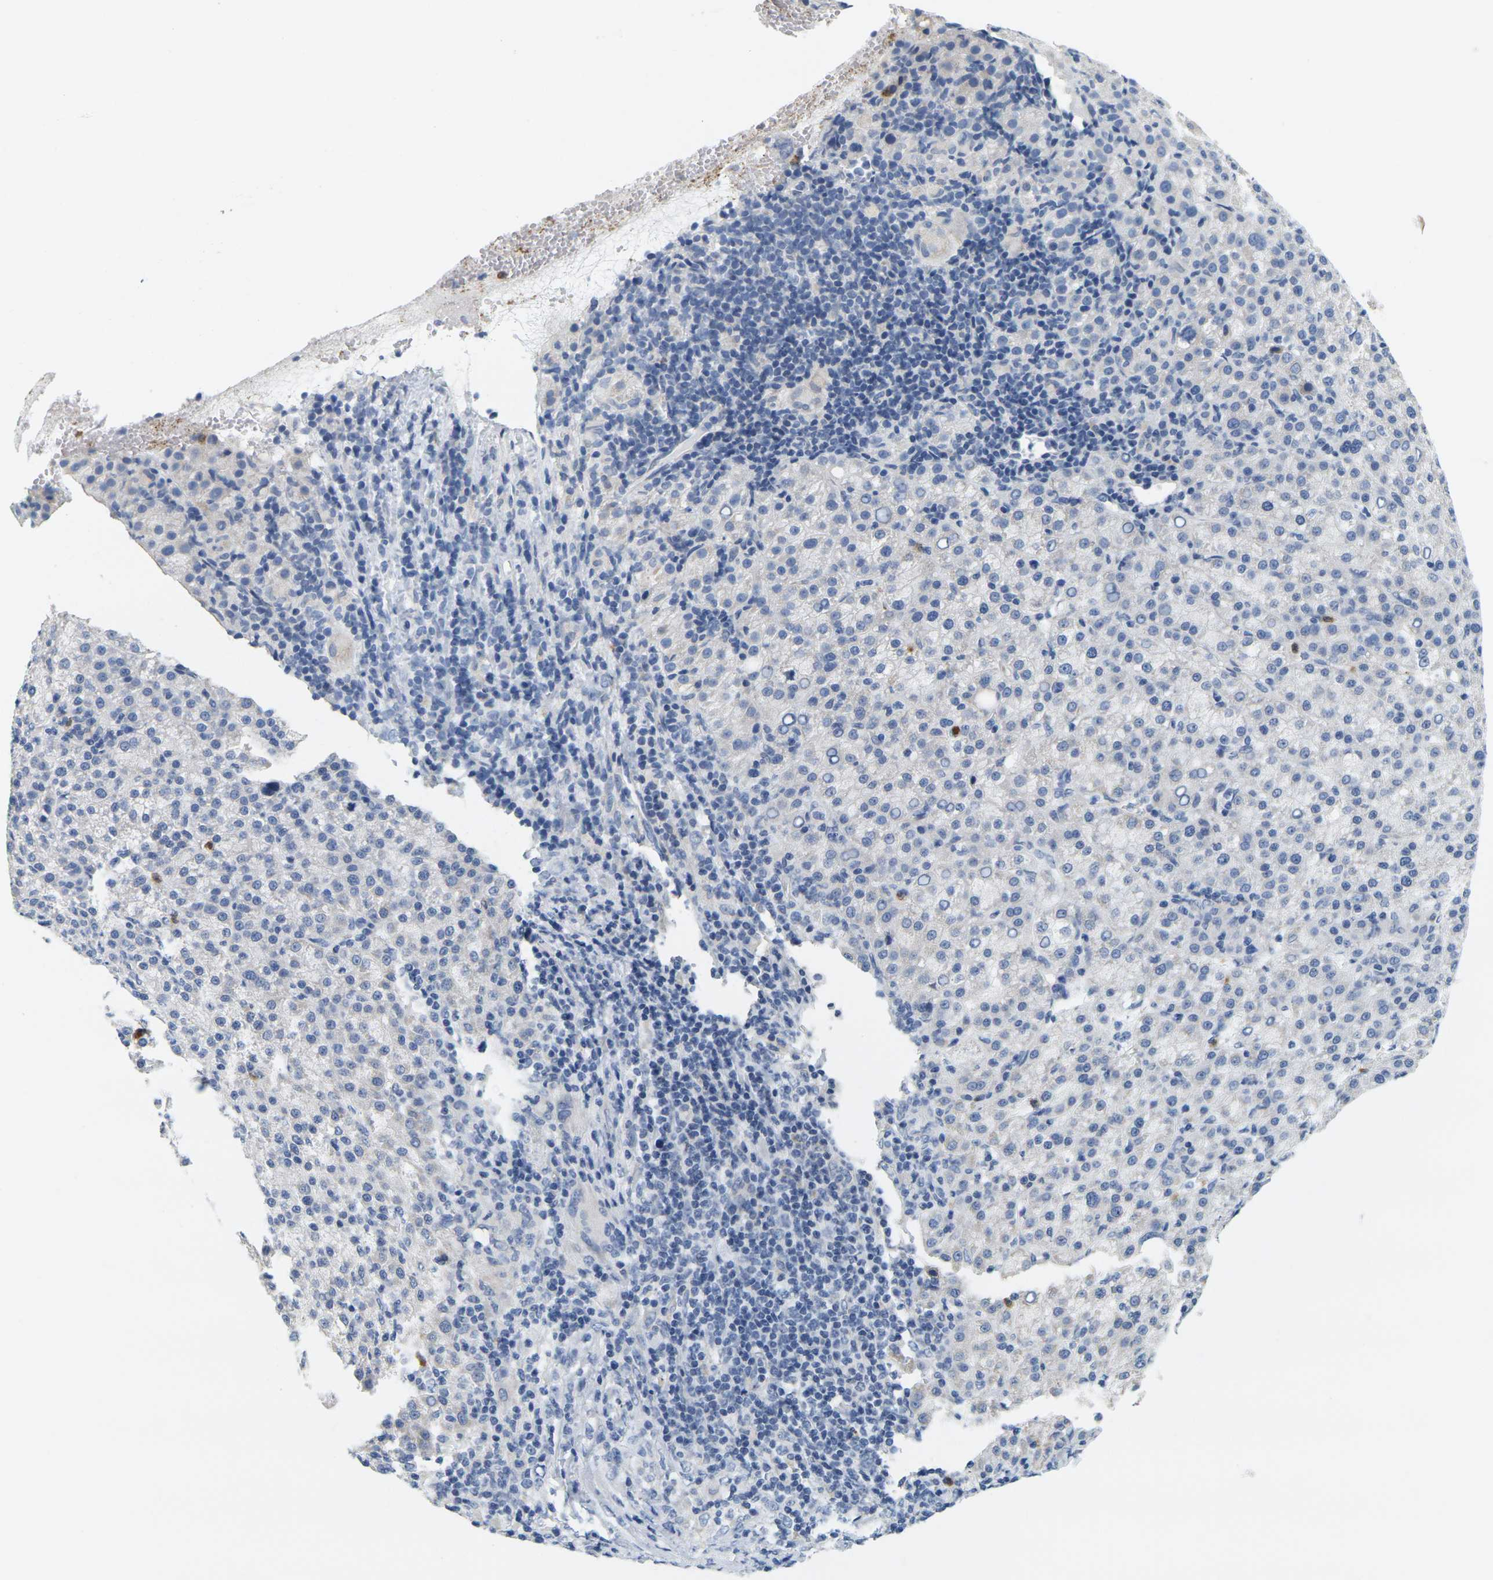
{"staining": {"intensity": "negative", "quantity": "none", "location": "none"}, "tissue": "liver cancer", "cell_type": "Tumor cells", "image_type": "cancer", "snomed": [{"axis": "morphology", "description": "Carcinoma, Hepatocellular, NOS"}, {"axis": "topography", "description": "Liver"}], "caption": "A micrograph of hepatocellular carcinoma (liver) stained for a protein displays no brown staining in tumor cells.", "gene": "KLK5", "patient": {"sex": "female", "age": 58}}